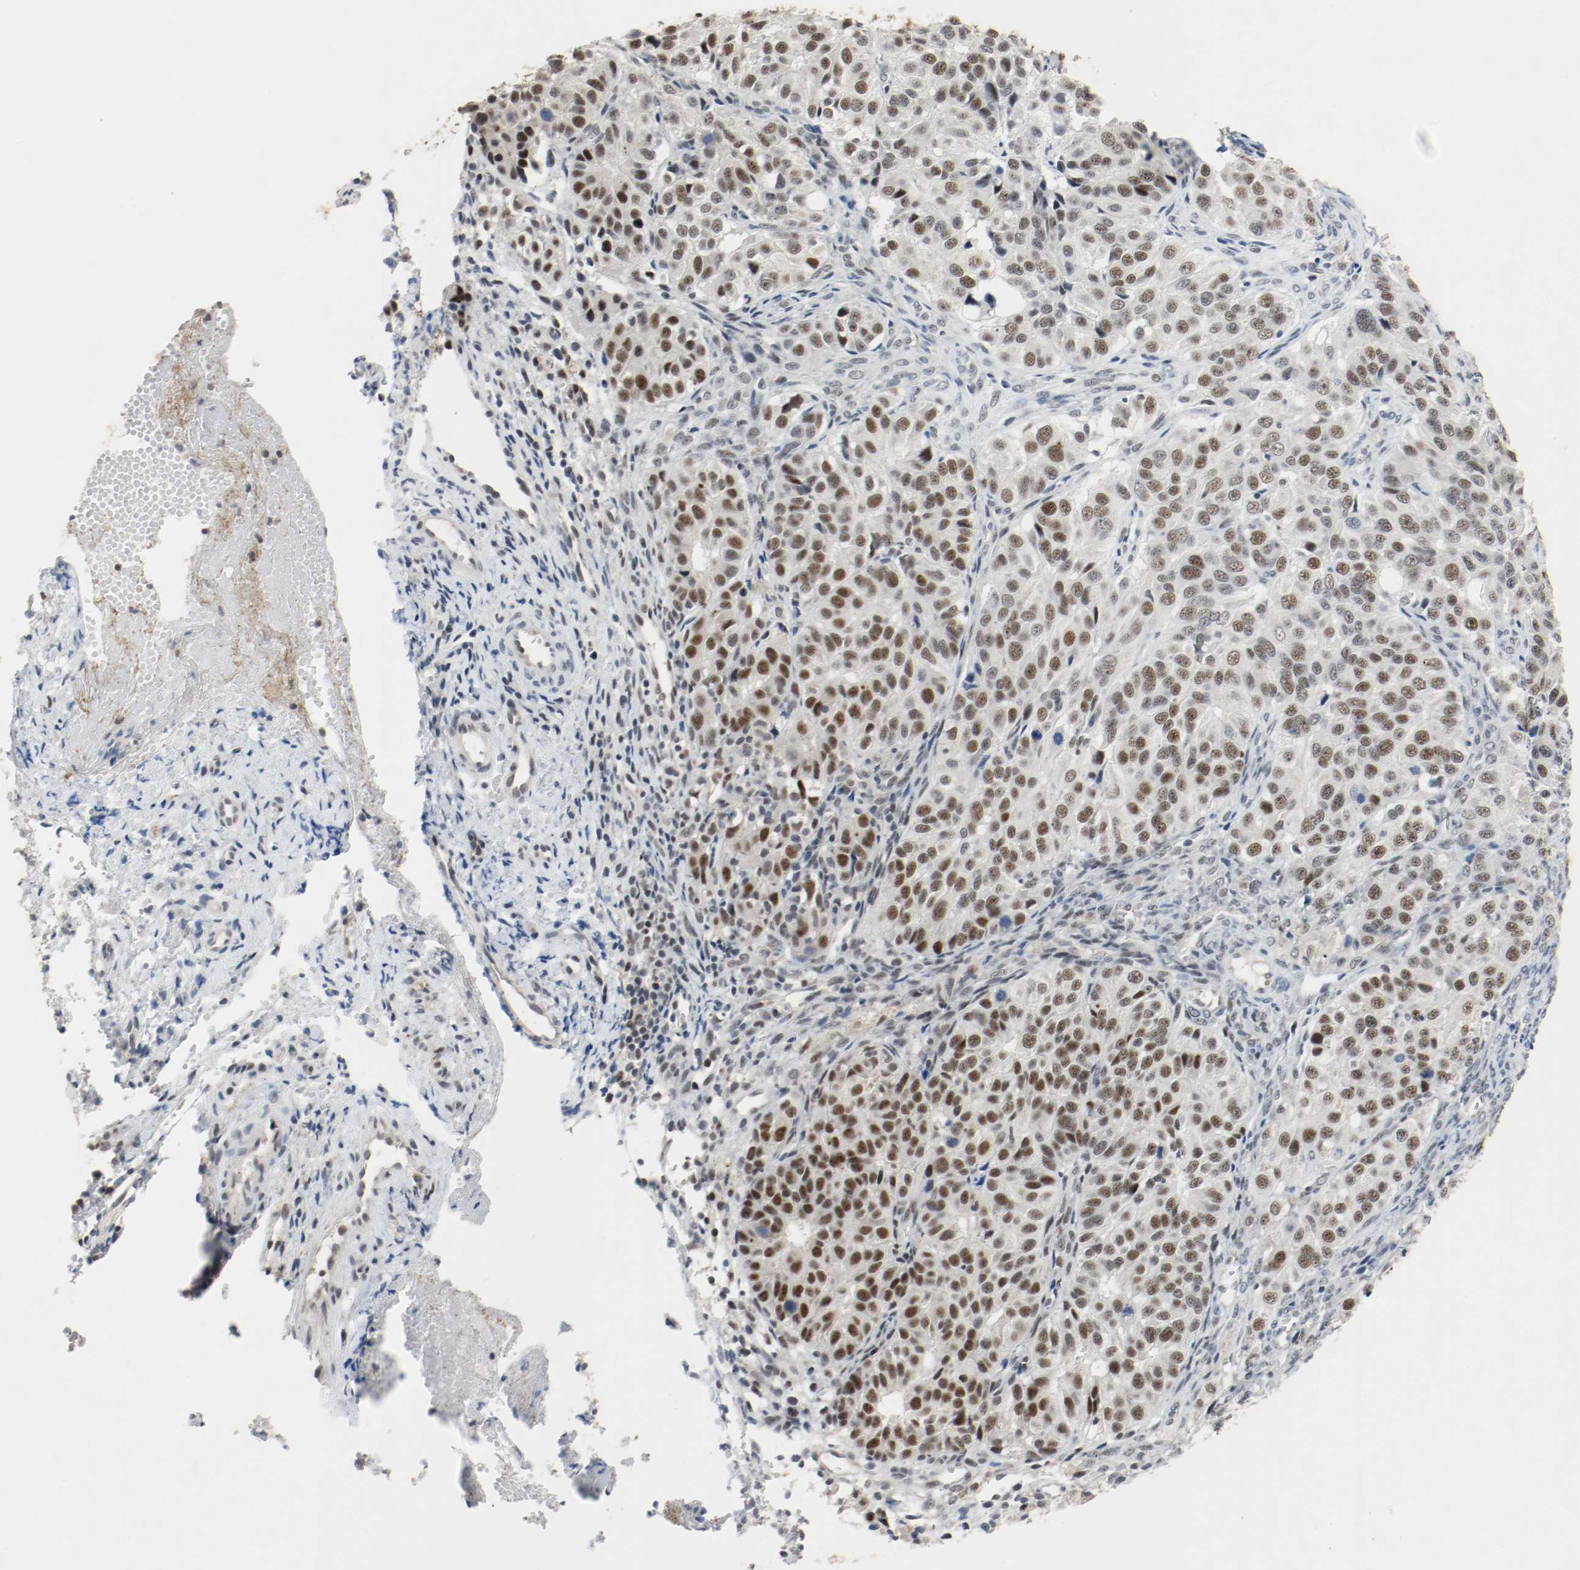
{"staining": {"intensity": "strong", "quantity": "25%-75%", "location": "nuclear"}, "tissue": "ovarian cancer", "cell_type": "Tumor cells", "image_type": "cancer", "snomed": [{"axis": "morphology", "description": "Carcinoma, endometroid"}, {"axis": "topography", "description": "Ovary"}], "caption": "Immunohistochemical staining of human ovarian cancer (endometroid carcinoma) reveals high levels of strong nuclear protein staining in about 25%-75% of tumor cells.", "gene": "ASH1L", "patient": {"sex": "female", "age": 51}}